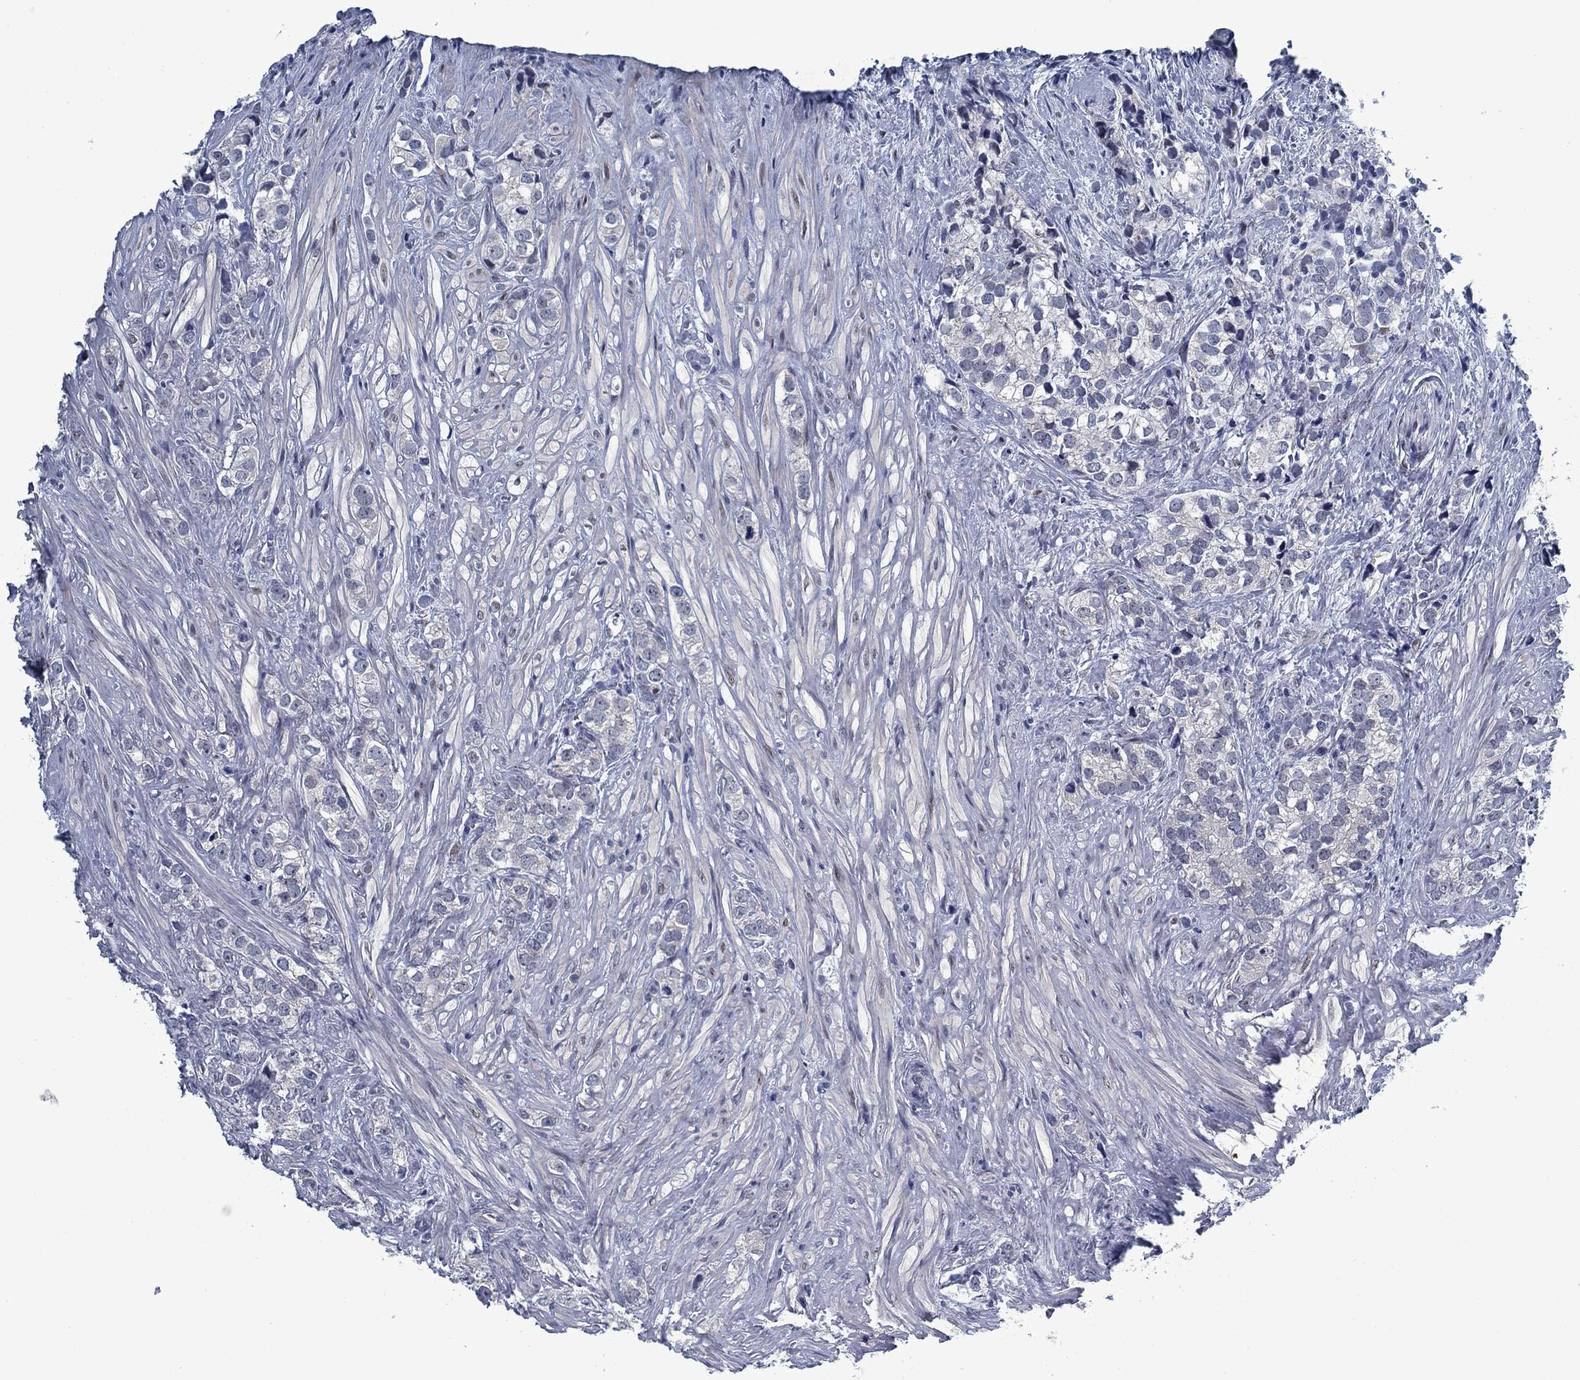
{"staining": {"intensity": "negative", "quantity": "none", "location": "none"}, "tissue": "prostate cancer", "cell_type": "Tumor cells", "image_type": "cancer", "snomed": [{"axis": "morphology", "description": "Adenocarcinoma, NOS"}, {"axis": "topography", "description": "Prostate and seminal vesicle, NOS"}], "caption": "Immunohistochemistry photomicrograph of human prostate cancer stained for a protein (brown), which reveals no expression in tumor cells.", "gene": "PNMA8A", "patient": {"sex": "male", "age": 63}}